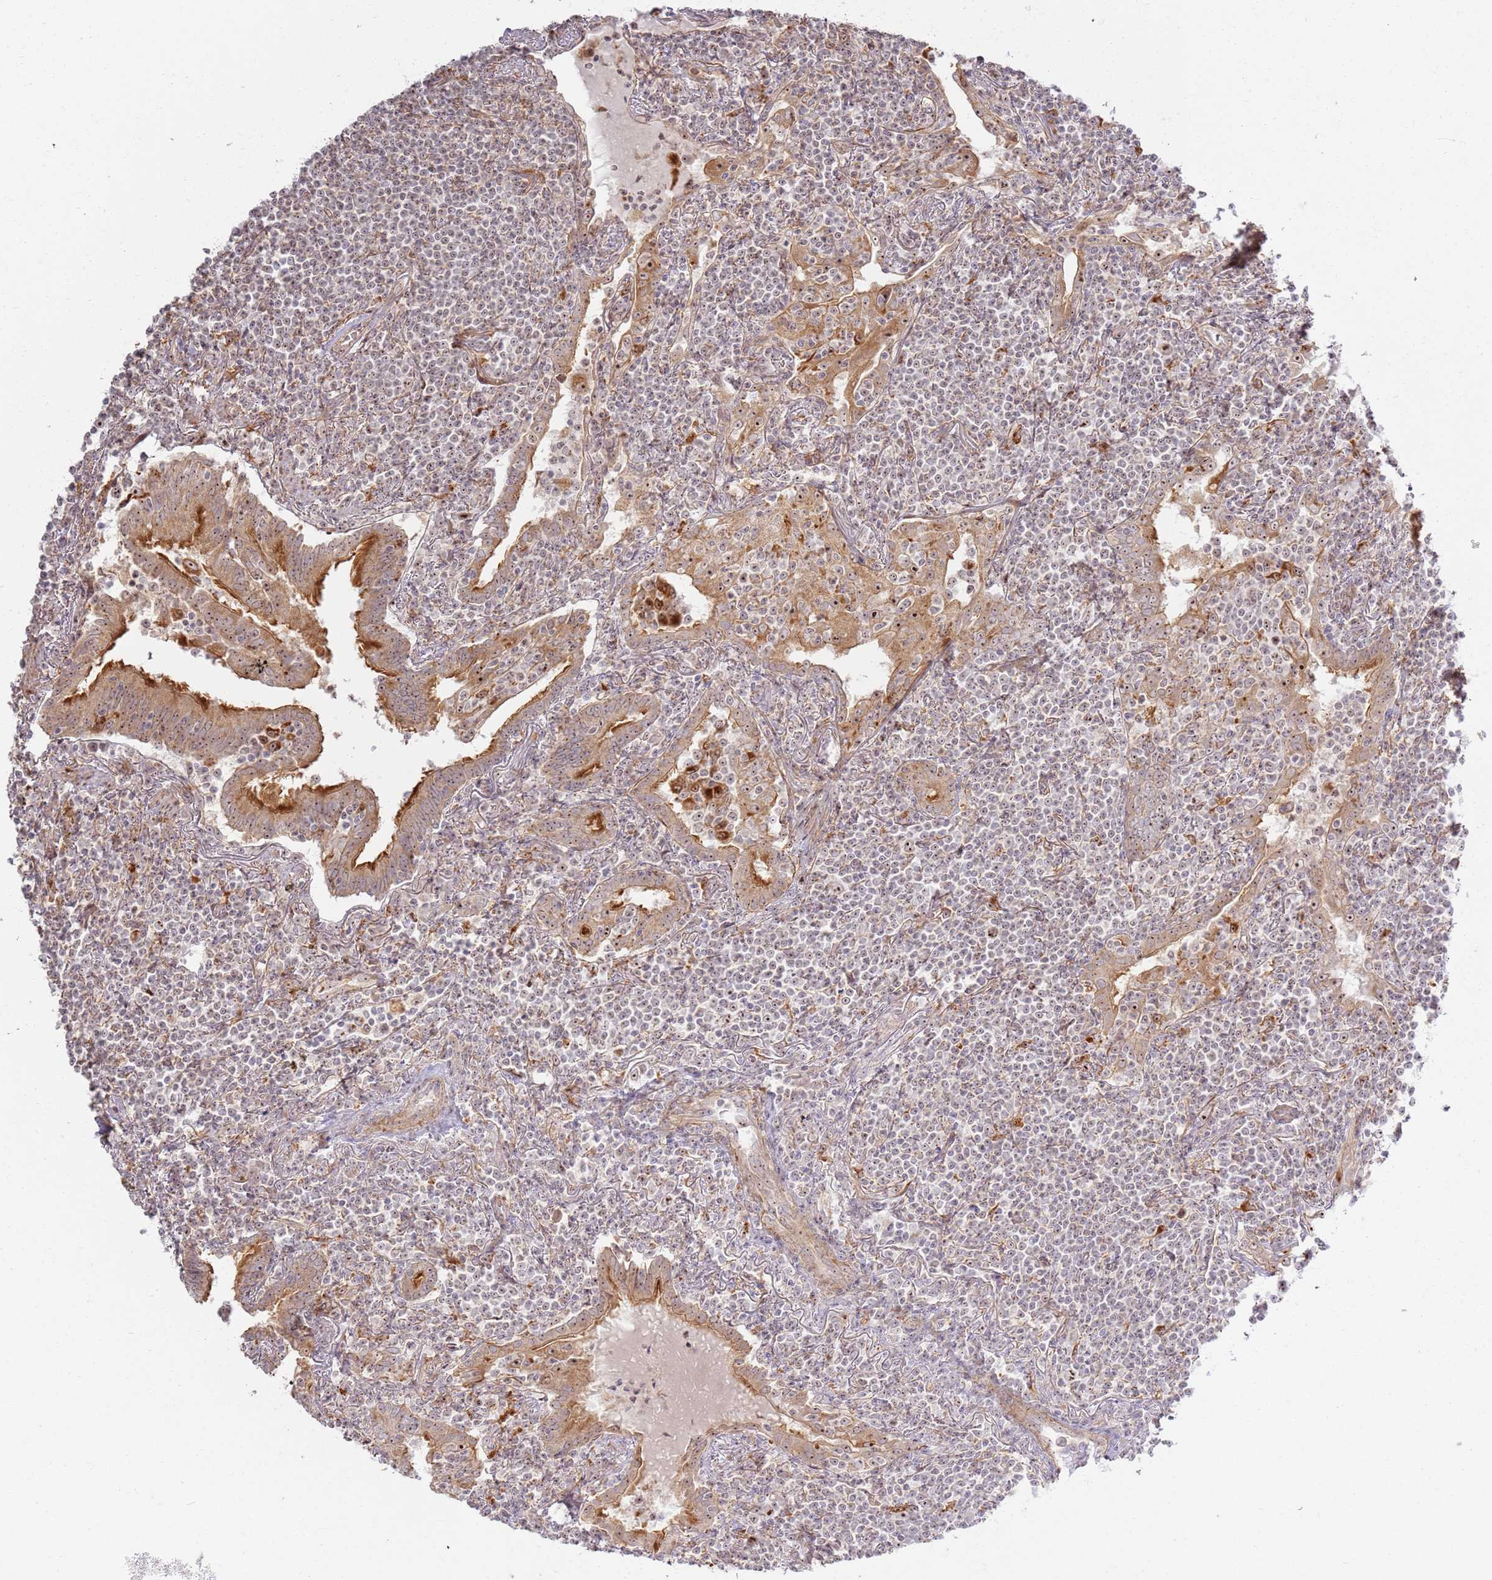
{"staining": {"intensity": "weak", "quantity": ">75%", "location": "nuclear"}, "tissue": "lymphoma", "cell_type": "Tumor cells", "image_type": "cancer", "snomed": [{"axis": "morphology", "description": "Malignant lymphoma, non-Hodgkin's type, Low grade"}, {"axis": "topography", "description": "Lung"}], "caption": "Lymphoma stained for a protein (brown) reveals weak nuclear positive expression in approximately >75% of tumor cells.", "gene": "CNPY1", "patient": {"sex": "female", "age": 71}}